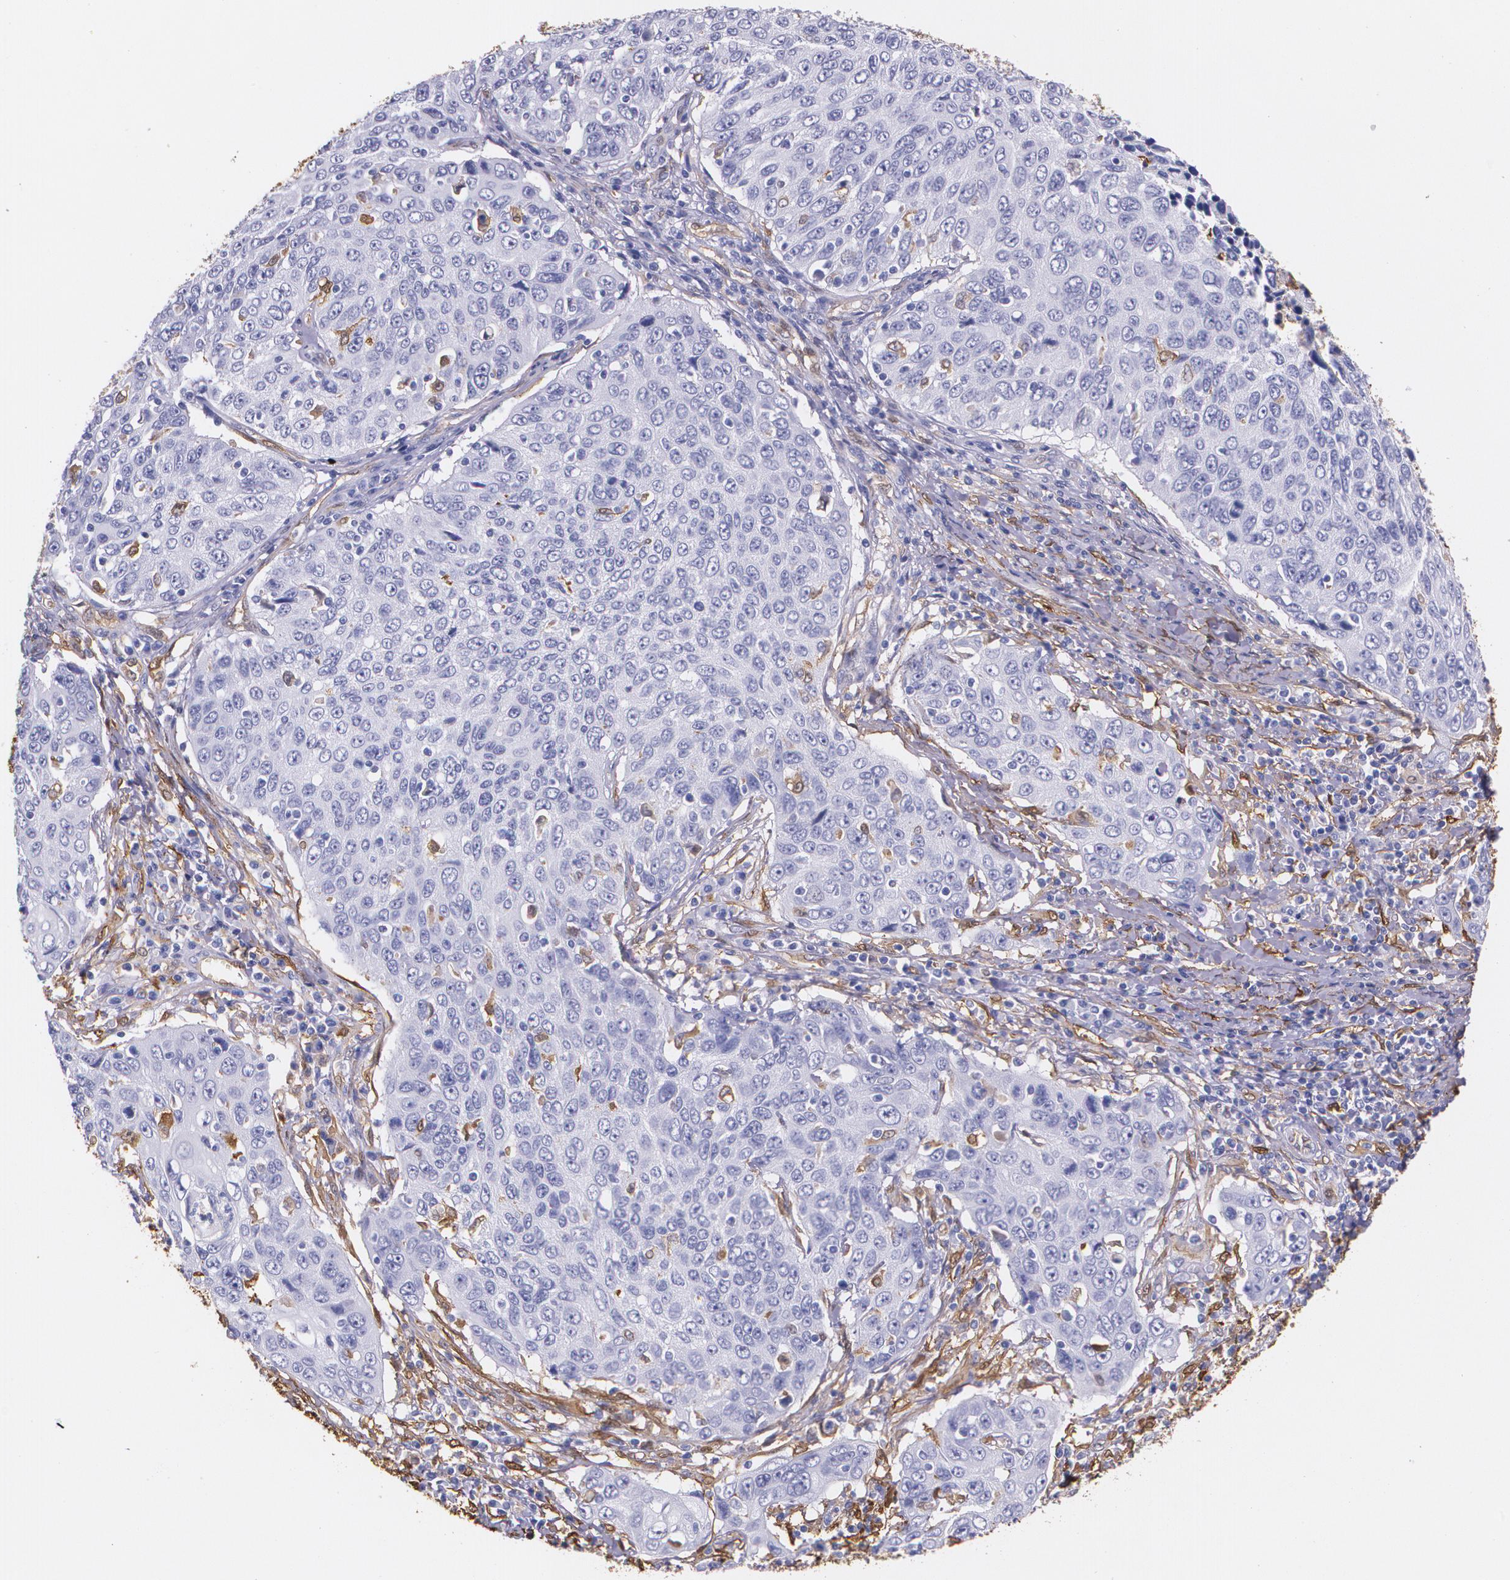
{"staining": {"intensity": "negative", "quantity": "none", "location": "none"}, "tissue": "cervical cancer", "cell_type": "Tumor cells", "image_type": "cancer", "snomed": [{"axis": "morphology", "description": "Squamous cell carcinoma, NOS"}, {"axis": "topography", "description": "Cervix"}], "caption": "Immunohistochemistry (IHC) of human cervical squamous cell carcinoma displays no staining in tumor cells.", "gene": "MMP2", "patient": {"sex": "female", "age": 53}}